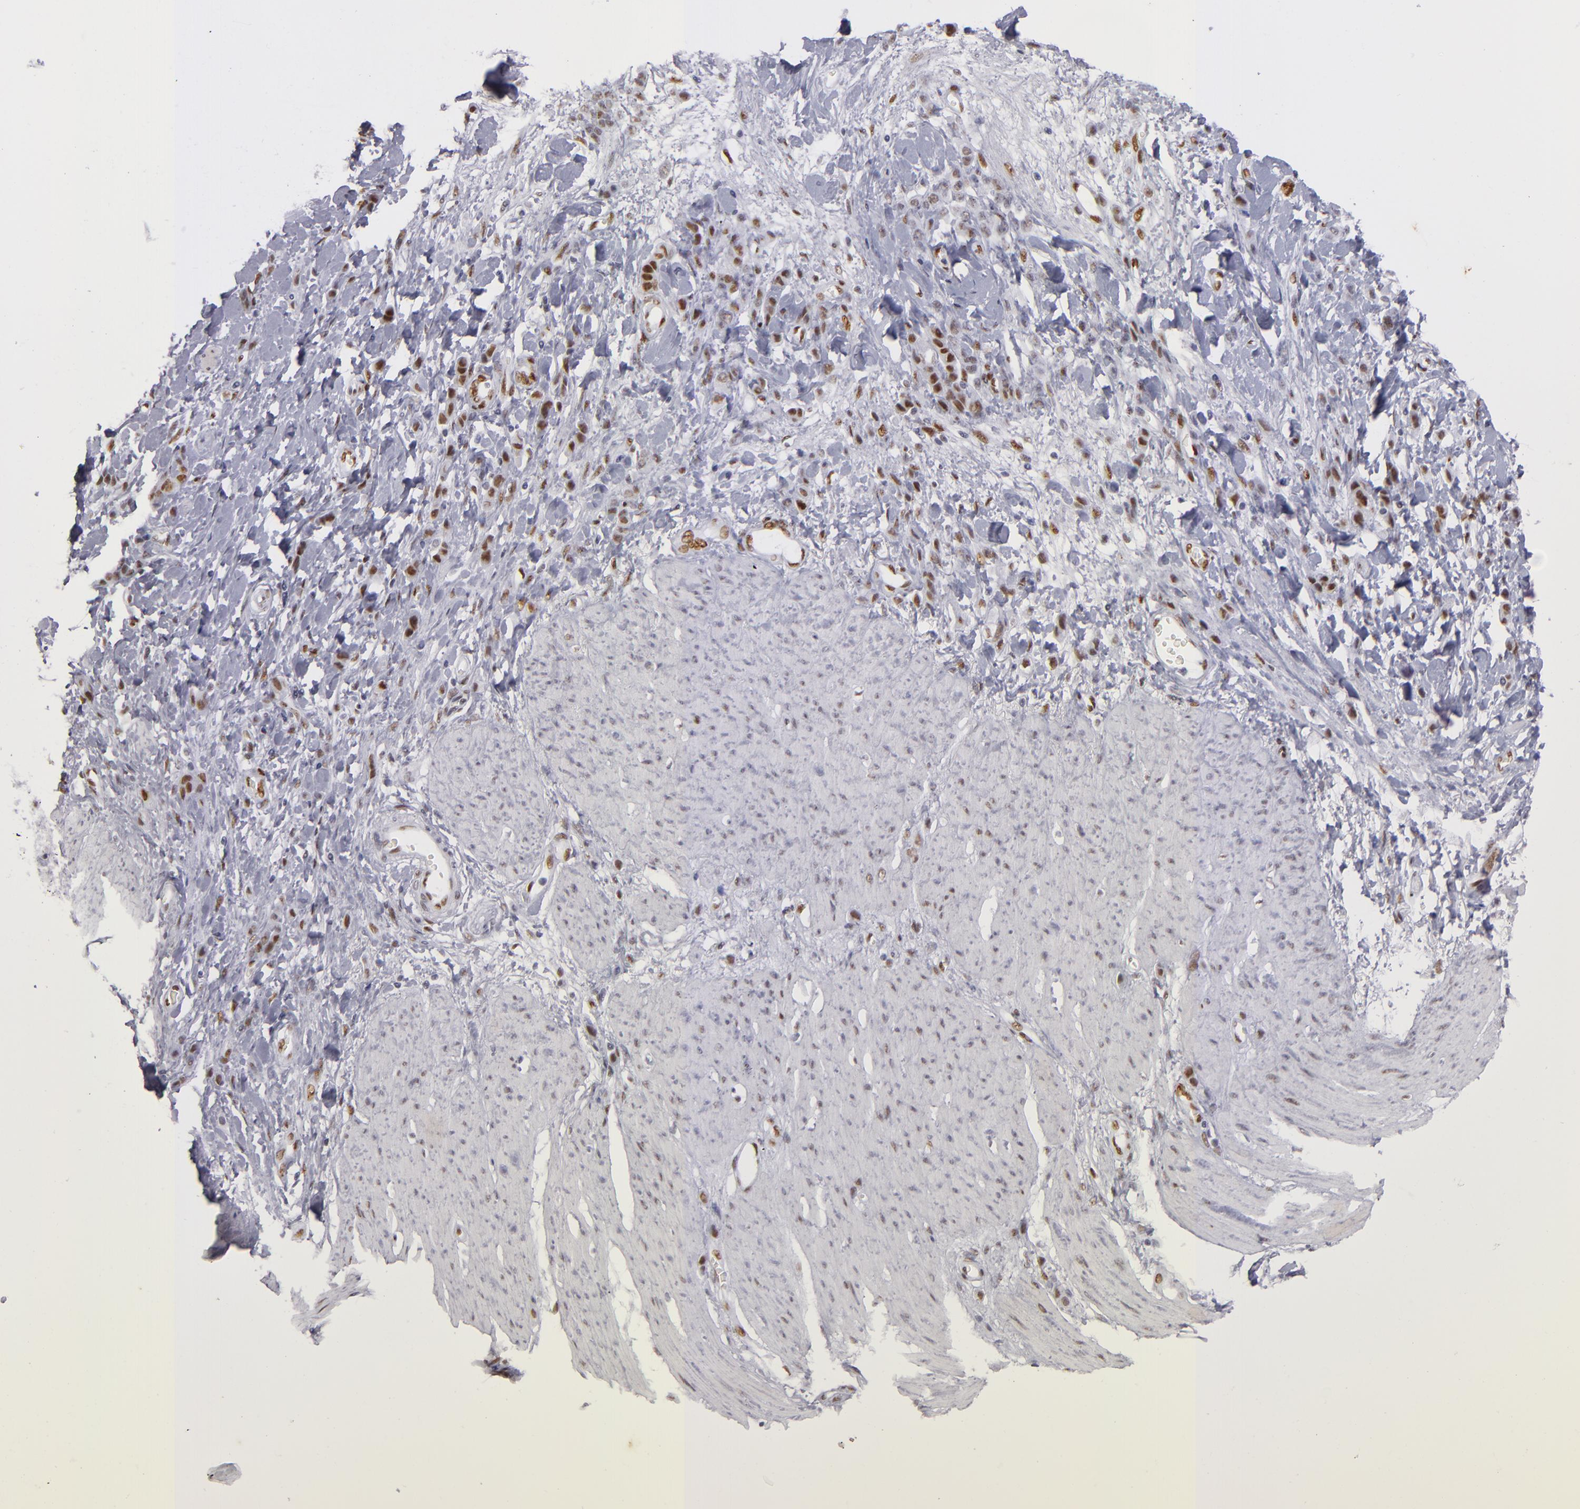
{"staining": {"intensity": "strong", "quantity": ">75%", "location": "nuclear"}, "tissue": "stomach cancer", "cell_type": "Tumor cells", "image_type": "cancer", "snomed": [{"axis": "morphology", "description": "Normal tissue, NOS"}, {"axis": "morphology", "description": "Adenocarcinoma, NOS"}, {"axis": "topography", "description": "Stomach"}], "caption": "A brown stain shows strong nuclear expression of a protein in stomach adenocarcinoma tumor cells.", "gene": "TOP3A", "patient": {"sex": "male", "age": 82}}